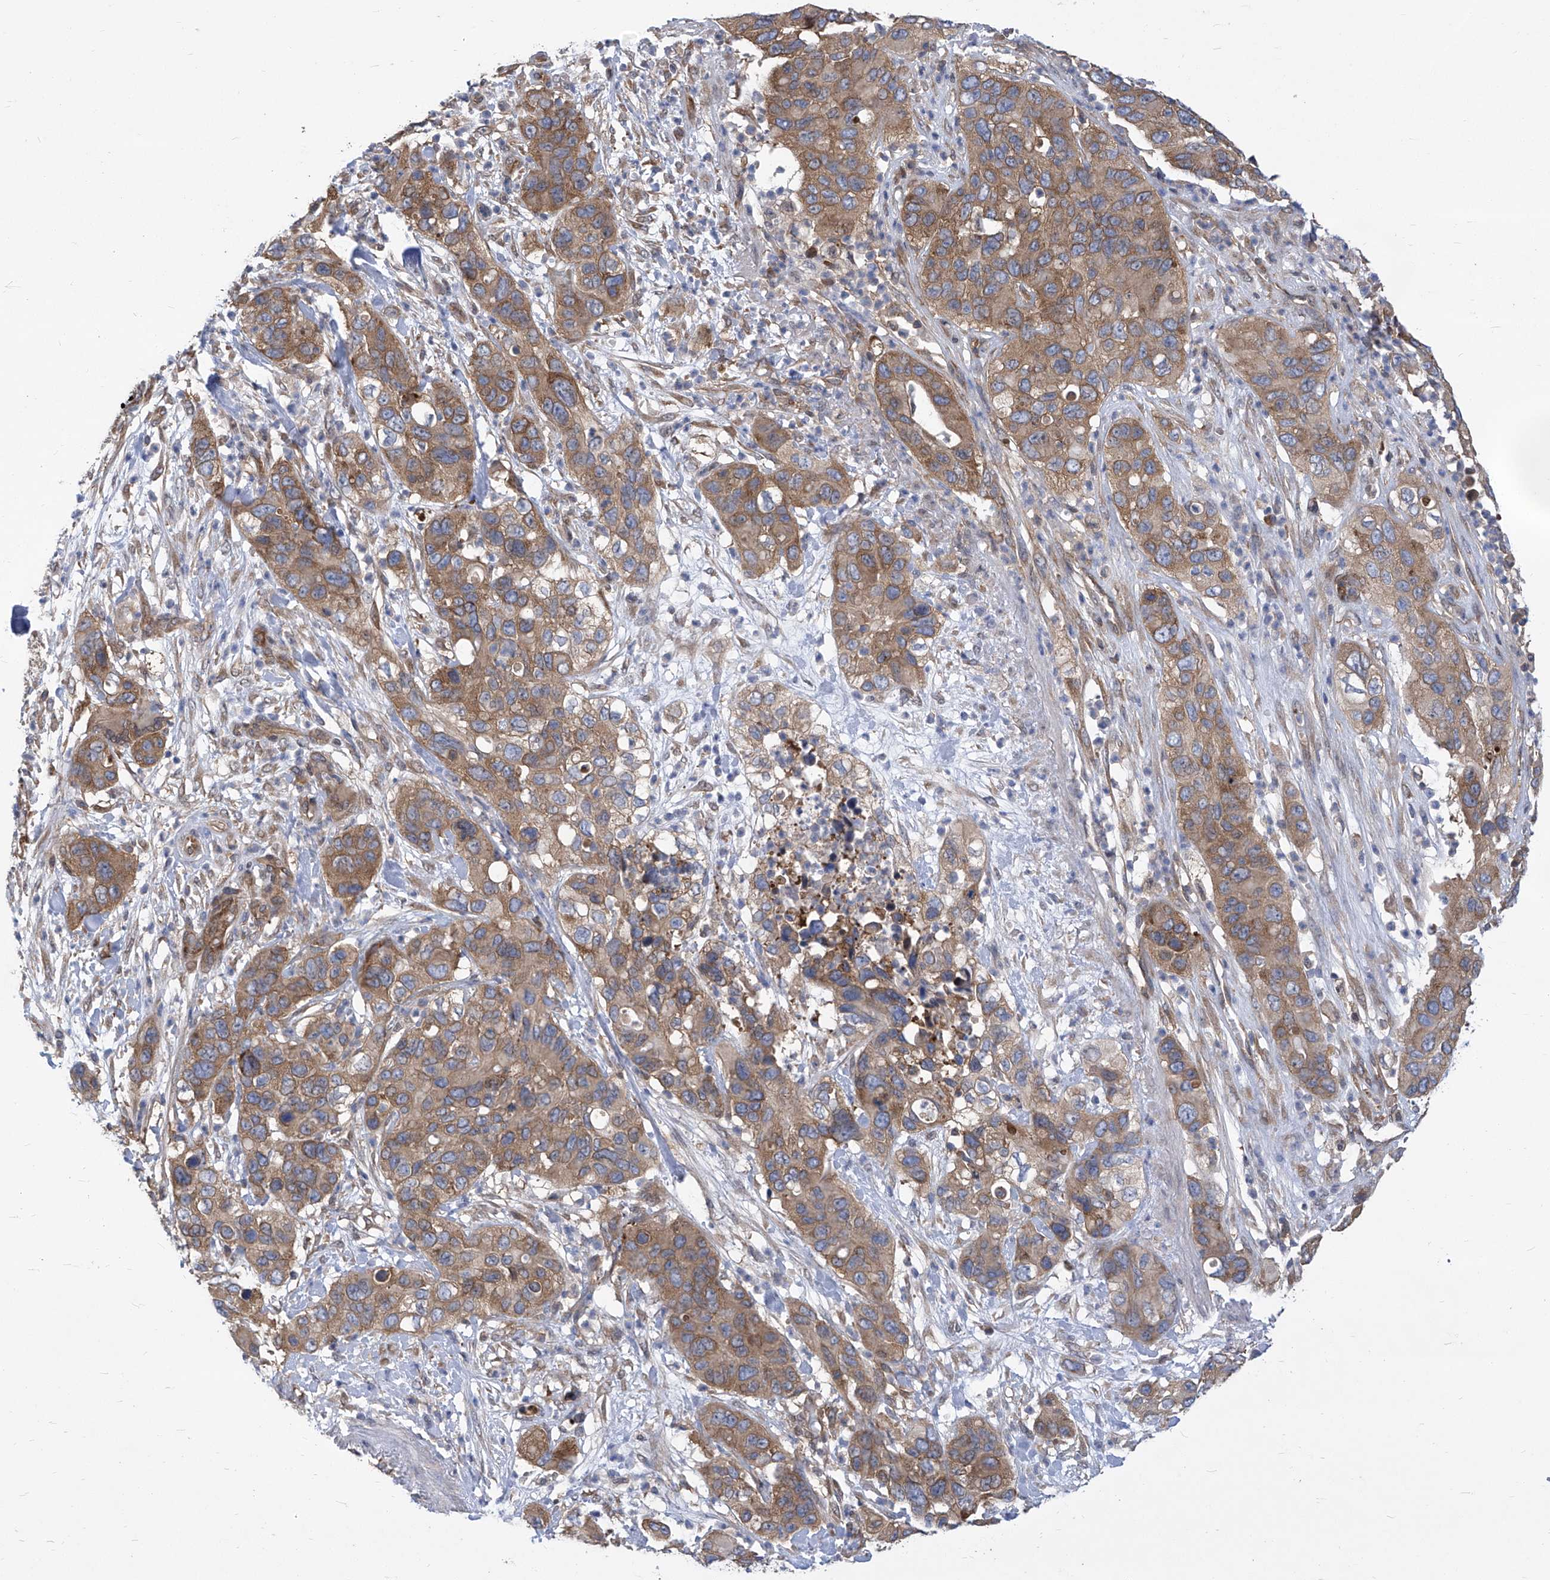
{"staining": {"intensity": "moderate", "quantity": ">75%", "location": "cytoplasmic/membranous"}, "tissue": "pancreatic cancer", "cell_type": "Tumor cells", "image_type": "cancer", "snomed": [{"axis": "morphology", "description": "Adenocarcinoma, NOS"}, {"axis": "topography", "description": "Pancreas"}], "caption": "DAB immunohistochemical staining of human adenocarcinoma (pancreatic) exhibits moderate cytoplasmic/membranous protein staining in about >75% of tumor cells.", "gene": "EIF3M", "patient": {"sex": "female", "age": 71}}